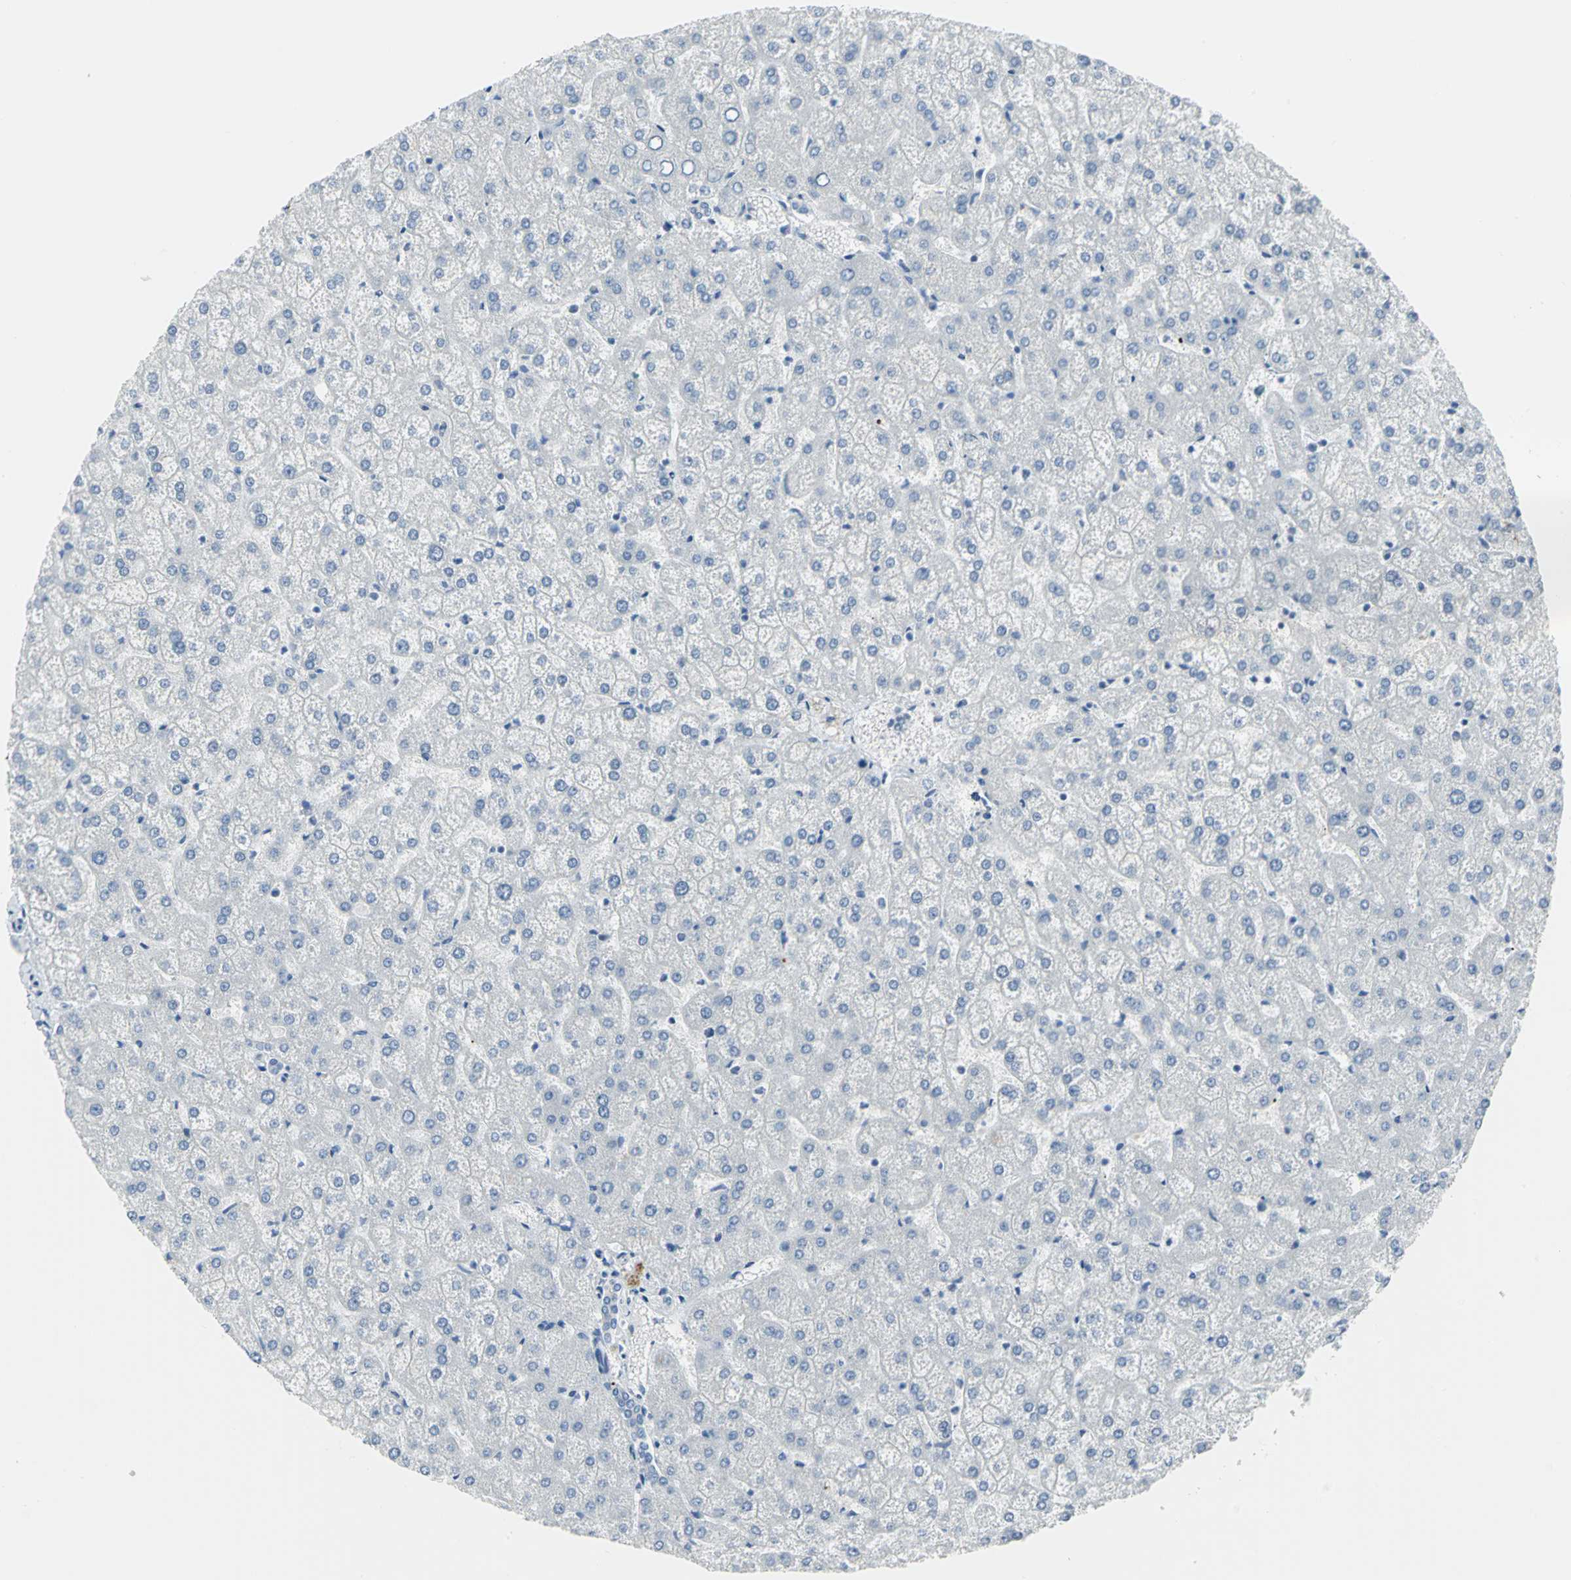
{"staining": {"intensity": "negative", "quantity": "none", "location": "none"}, "tissue": "liver", "cell_type": "Cholangiocytes", "image_type": "normal", "snomed": [{"axis": "morphology", "description": "Normal tissue, NOS"}, {"axis": "topography", "description": "Liver"}], "caption": "This is an immunohistochemistry histopathology image of unremarkable liver. There is no positivity in cholangiocytes.", "gene": "MCM3", "patient": {"sex": "female", "age": 32}}